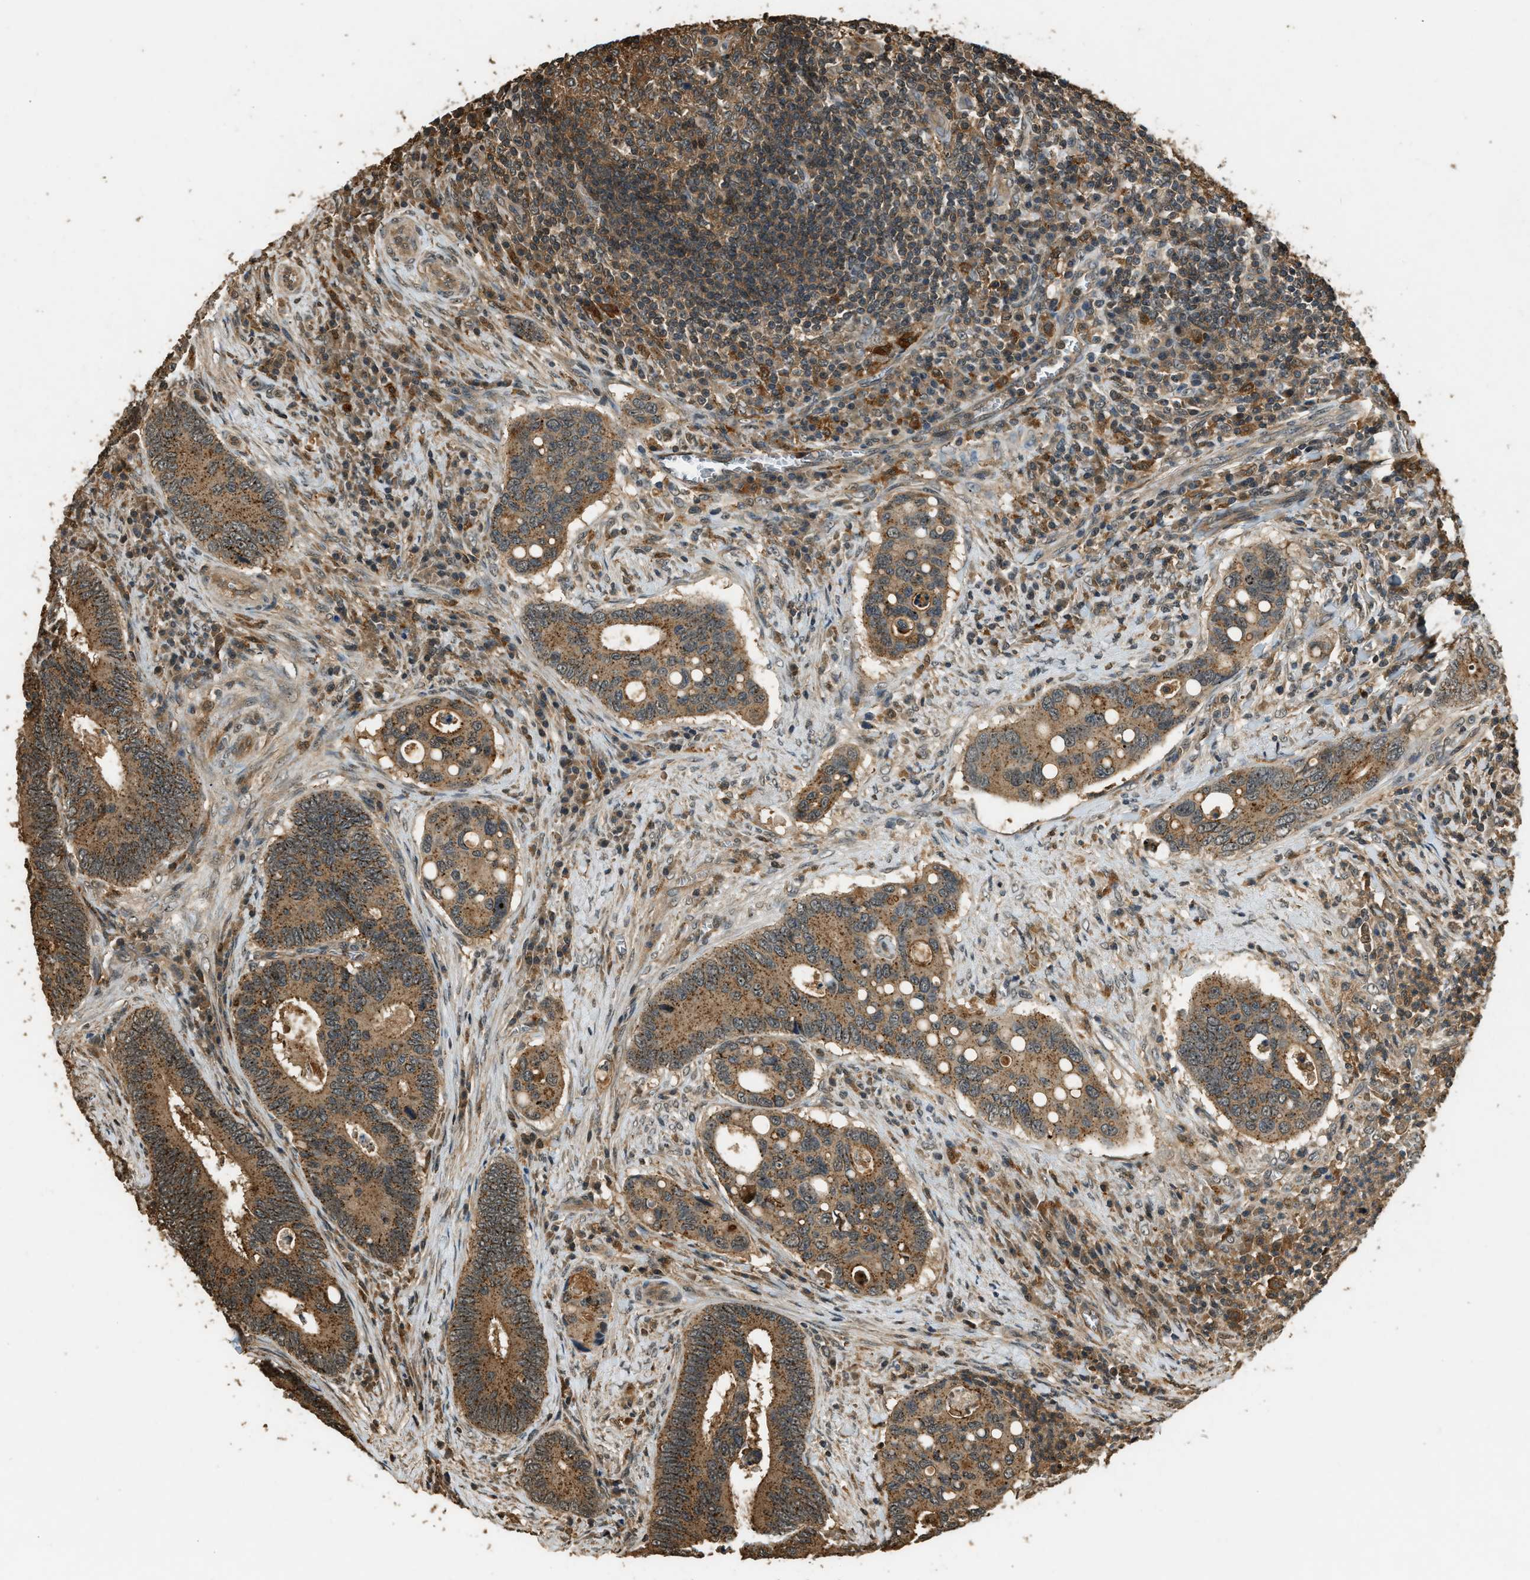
{"staining": {"intensity": "moderate", "quantity": ">75%", "location": "cytoplasmic/membranous"}, "tissue": "colorectal cancer", "cell_type": "Tumor cells", "image_type": "cancer", "snomed": [{"axis": "morphology", "description": "Inflammation, NOS"}, {"axis": "morphology", "description": "Adenocarcinoma, NOS"}, {"axis": "topography", "description": "Colon"}], "caption": "Protein staining shows moderate cytoplasmic/membranous expression in about >75% of tumor cells in adenocarcinoma (colorectal). (Stains: DAB (3,3'-diaminobenzidine) in brown, nuclei in blue, Microscopy: brightfield microscopy at high magnification).", "gene": "RAP2A", "patient": {"sex": "male", "age": 72}}